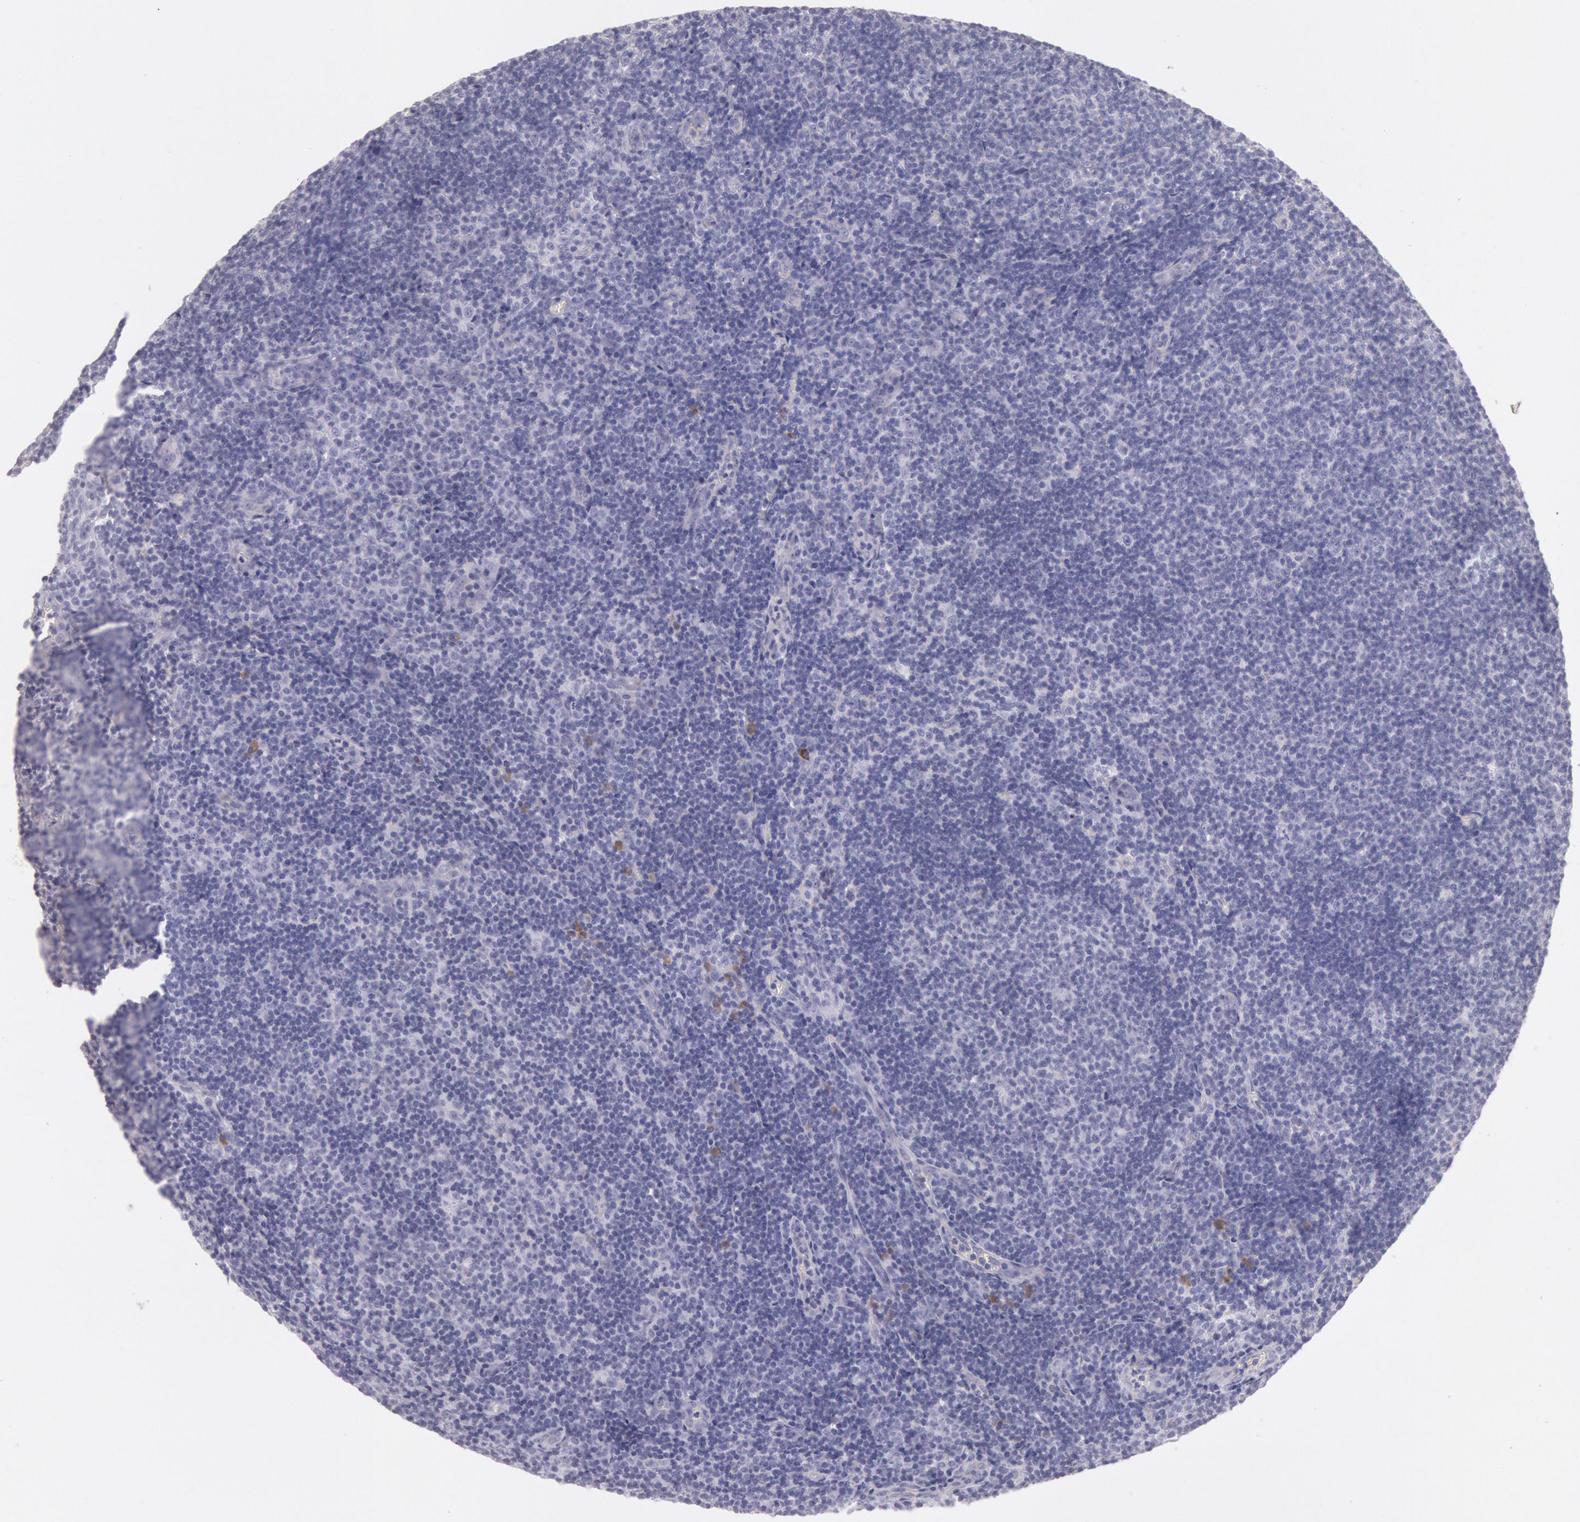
{"staining": {"intensity": "moderate", "quantity": "<25%", "location": "cytoplasmic/membranous"}, "tissue": "lymphoma", "cell_type": "Tumor cells", "image_type": "cancer", "snomed": [{"axis": "morphology", "description": "Malignant lymphoma, non-Hodgkin's type, Low grade"}, {"axis": "topography", "description": "Lymph node"}], "caption": "Moderate cytoplasmic/membranous staining is seen in approximately <25% of tumor cells in lymphoma.", "gene": "CIDEB", "patient": {"sex": "male", "age": 49}}